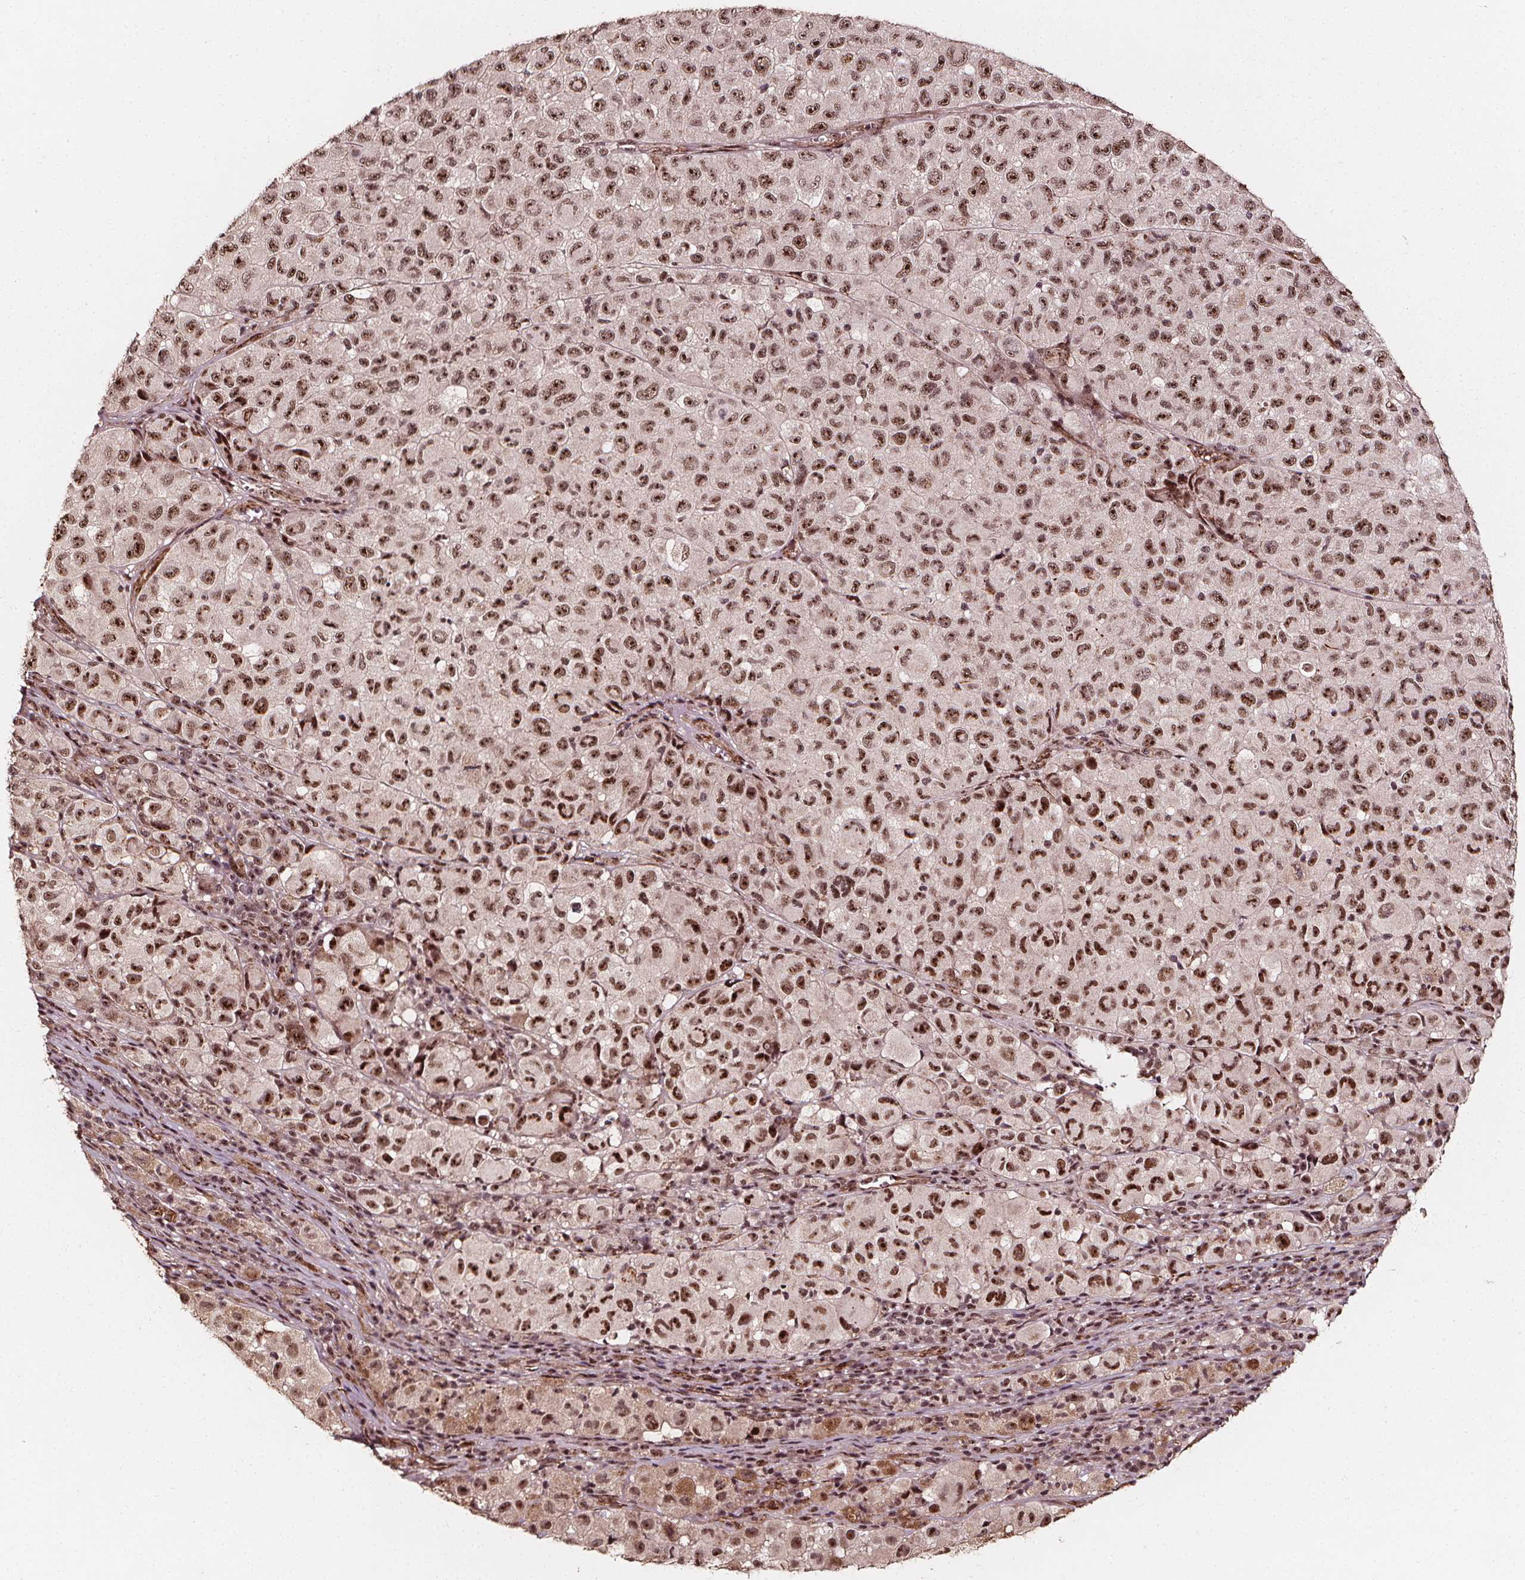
{"staining": {"intensity": "moderate", "quantity": ">75%", "location": "nuclear"}, "tissue": "melanoma", "cell_type": "Tumor cells", "image_type": "cancer", "snomed": [{"axis": "morphology", "description": "Malignant melanoma, NOS"}, {"axis": "topography", "description": "Skin"}], "caption": "Human malignant melanoma stained for a protein (brown) demonstrates moderate nuclear positive positivity in approximately >75% of tumor cells.", "gene": "EXOSC9", "patient": {"sex": "male", "age": 93}}